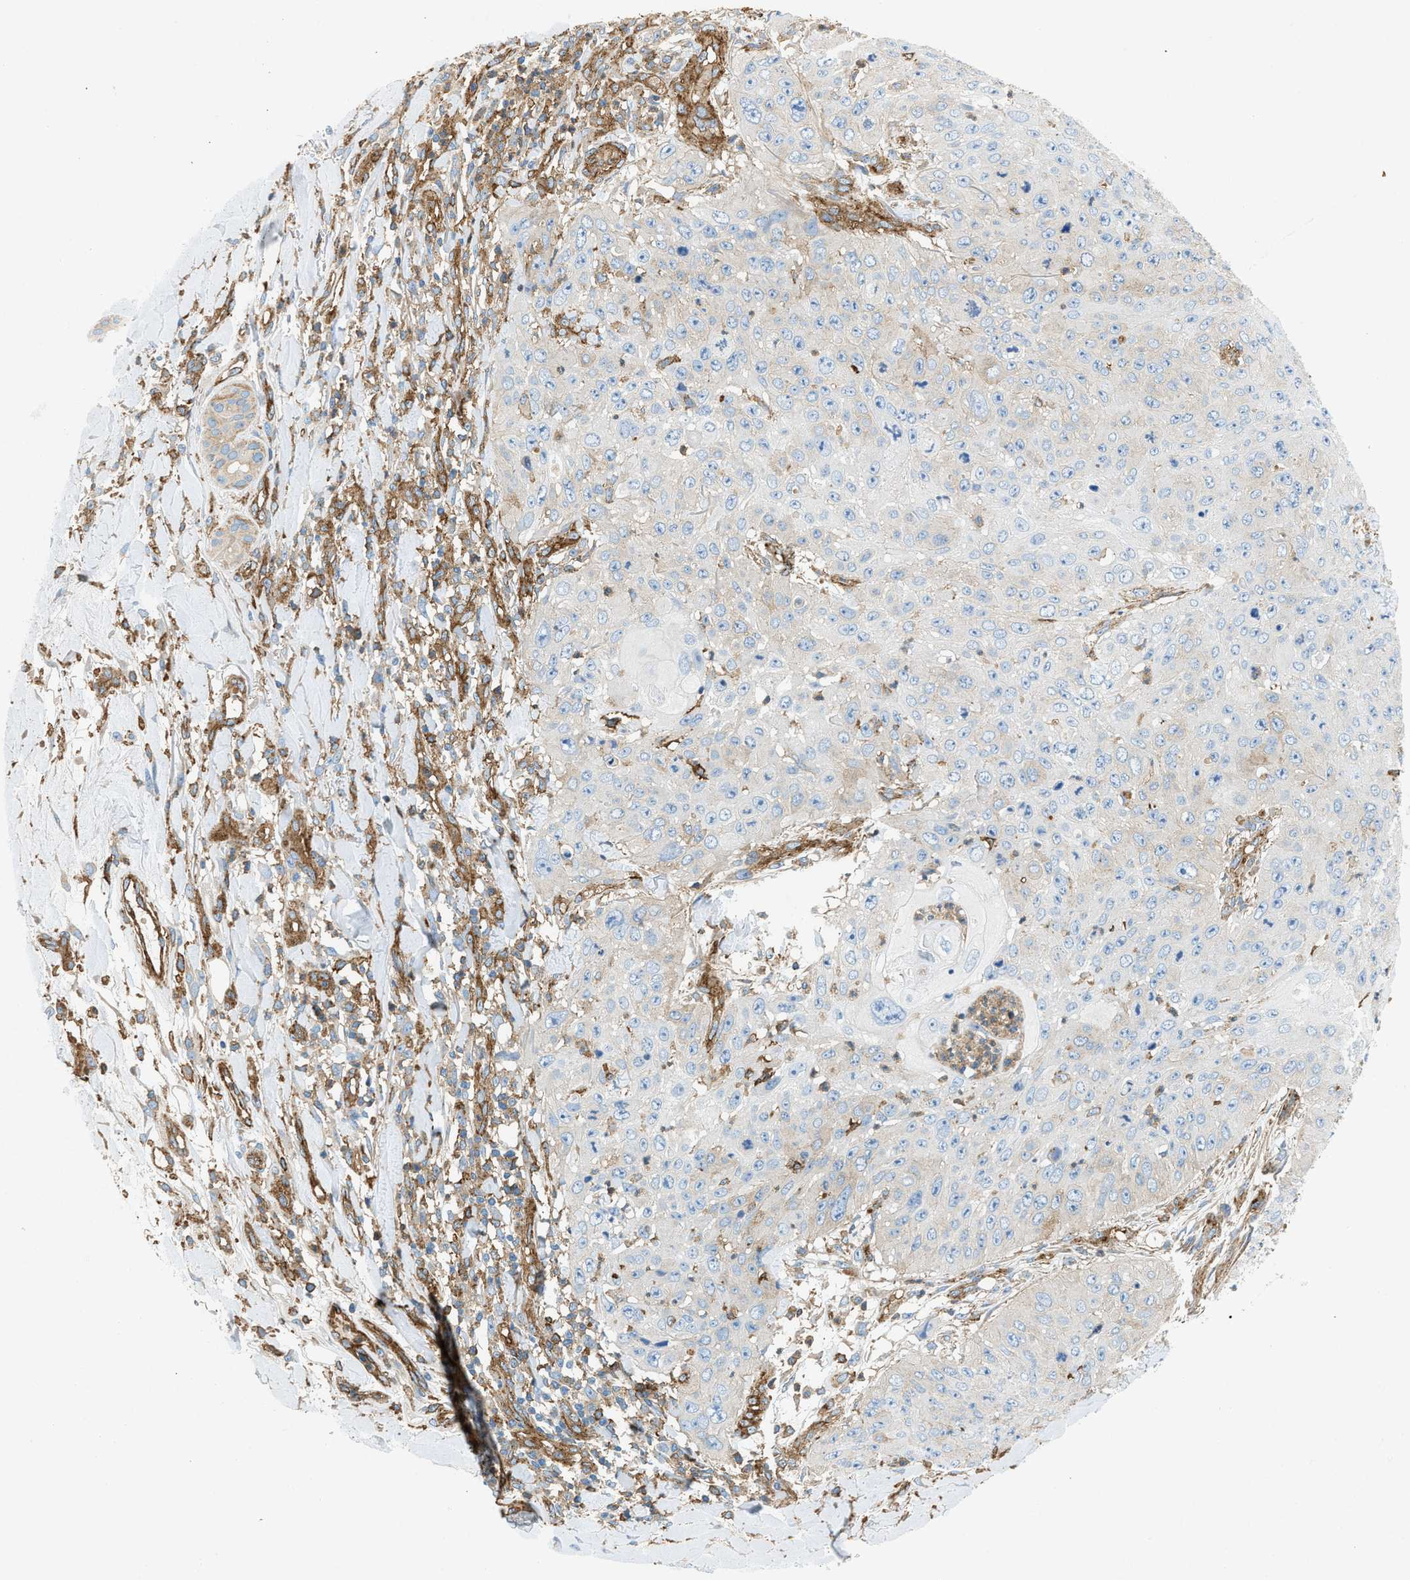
{"staining": {"intensity": "negative", "quantity": "none", "location": "none"}, "tissue": "skin cancer", "cell_type": "Tumor cells", "image_type": "cancer", "snomed": [{"axis": "morphology", "description": "Squamous cell carcinoma, NOS"}, {"axis": "topography", "description": "Skin"}], "caption": "Immunohistochemistry histopathology image of human skin cancer stained for a protein (brown), which demonstrates no expression in tumor cells. (DAB immunohistochemistry with hematoxylin counter stain).", "gene": "HIP1", "patient": {"sex": "female", "age": 80}}